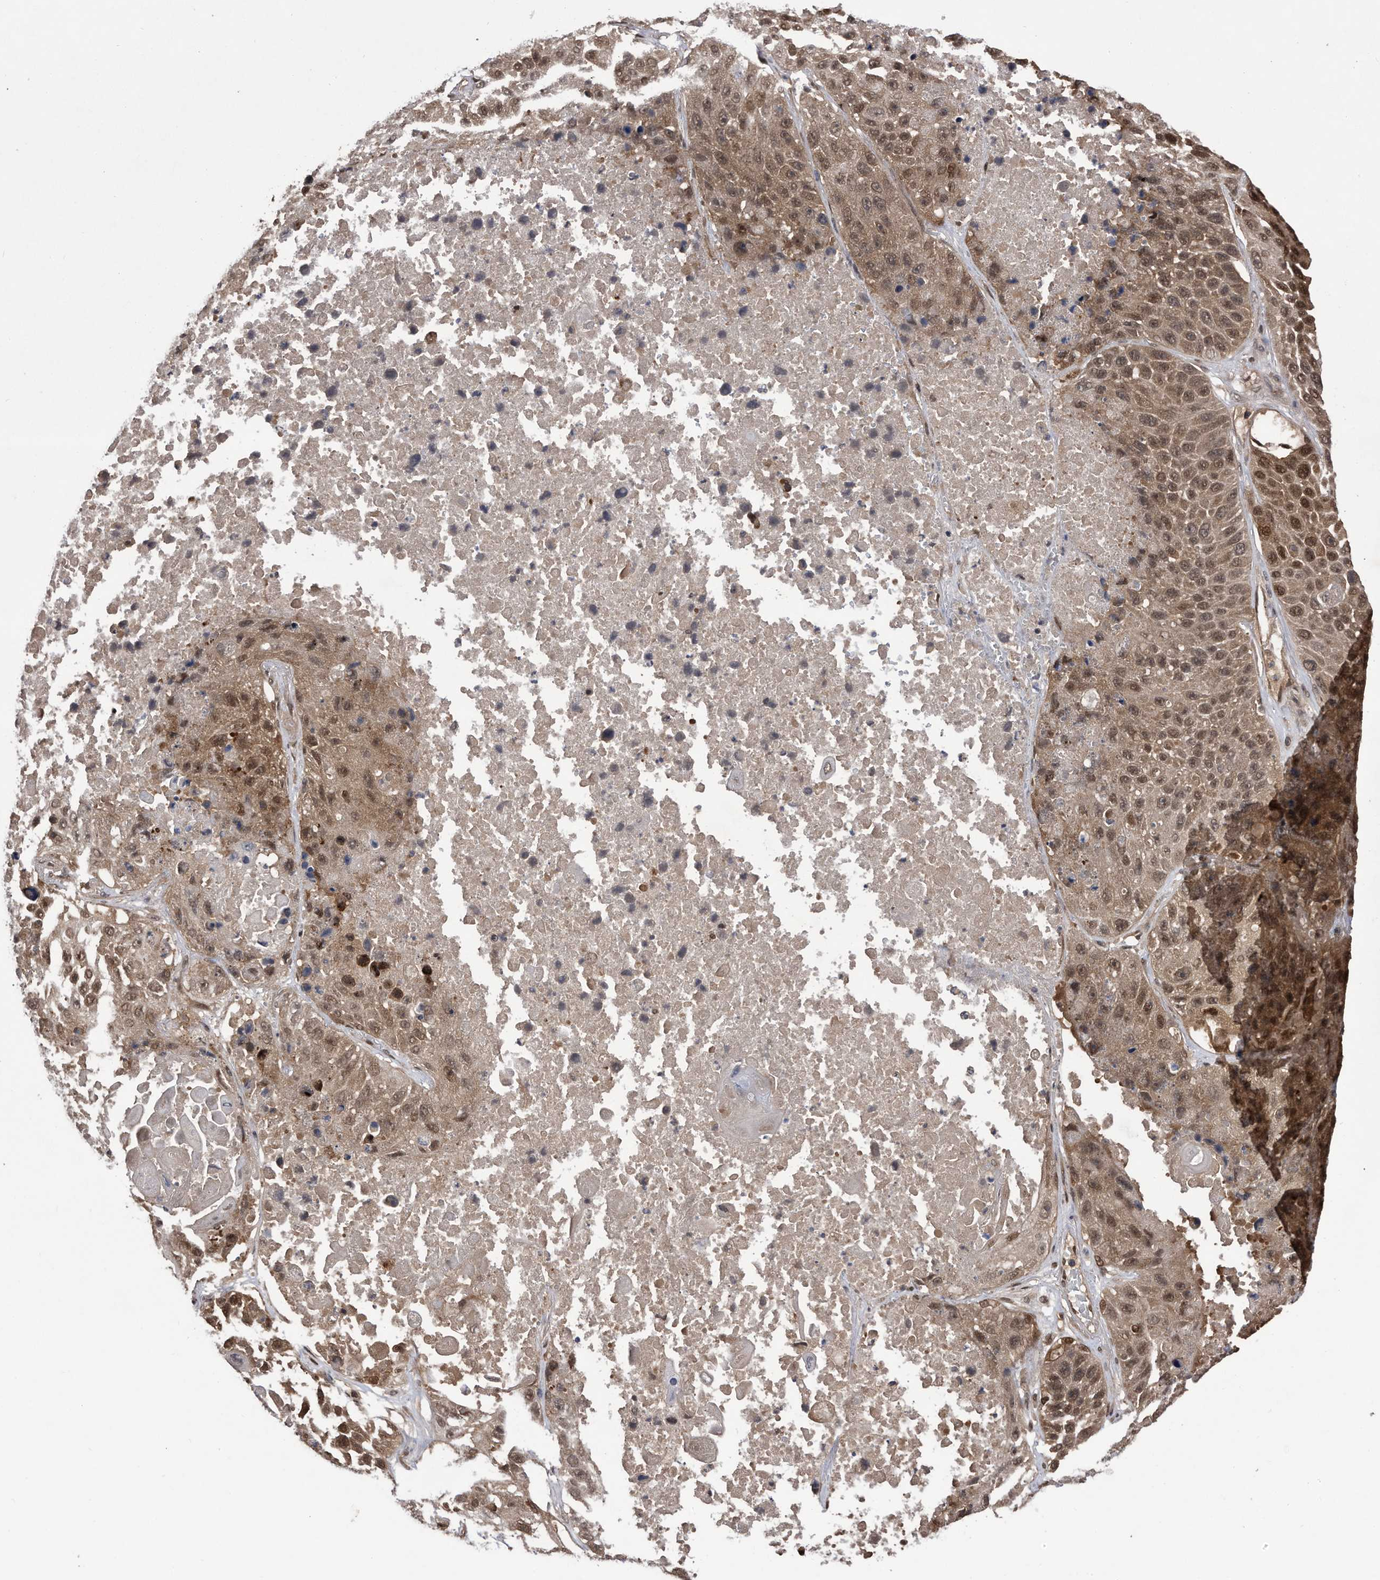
{"staining": {"intensity": "moderate", "quantity": ">75%", "location": "cytoplasmic/membranous,nuclear"}, "tissue": "lung cancer", "cell_type": "Tumor cells", "image_type": "cancer", "snomed": [{"axis": "morphology", "description": "Squamous cell carcinoma, NOS"}, {"axis": "topography", "description": "Lung"}], "caption": "Protein staining demonstrates moderate cytoplasmic/membranous and nuclear positivity in about >75% of tumor cells in lung squamous cell carcinoma. (Brightfield microscopy of DAB IHC at high magnification).", "gene": "RAD23B", "patient": {"sex": "male", "age": 61}}